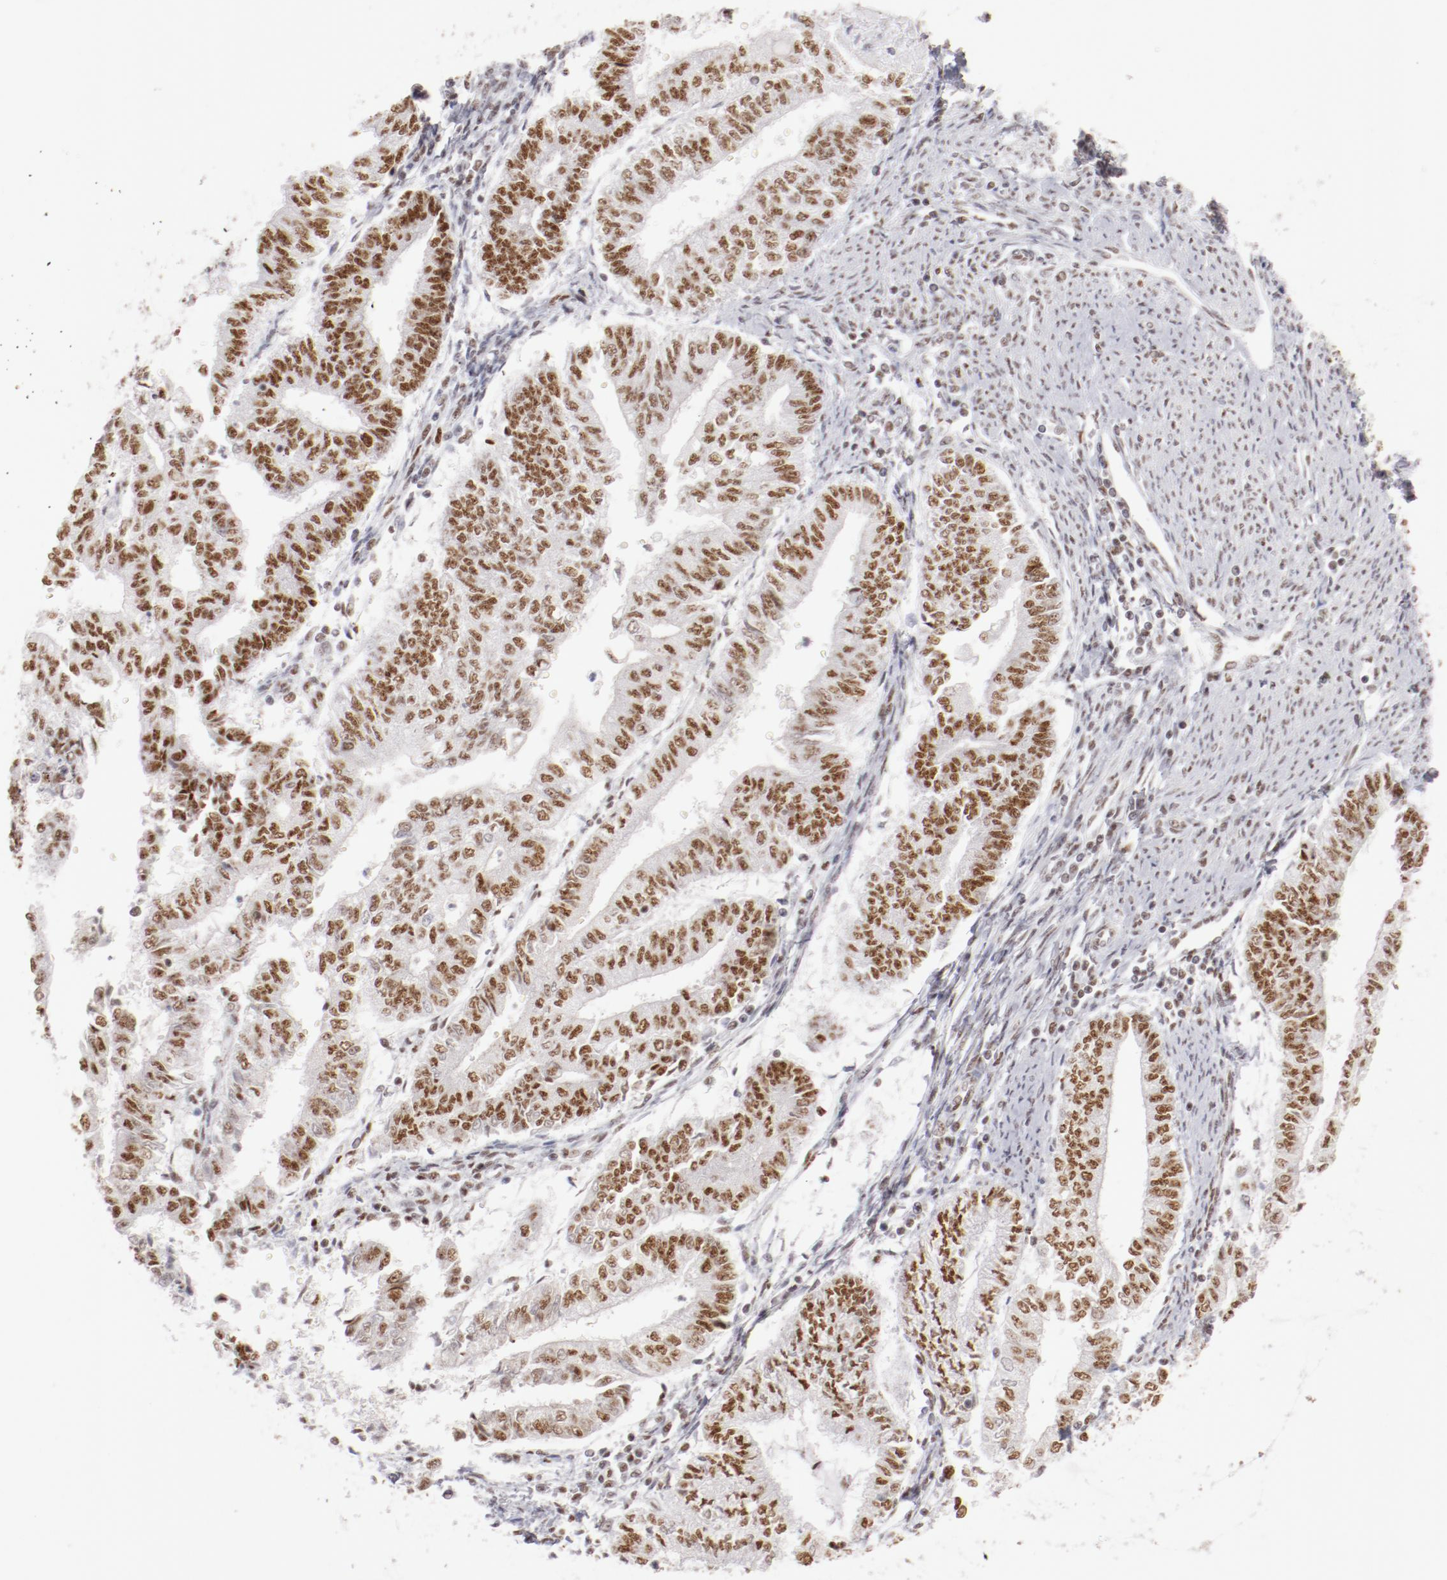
{"staining": {"intensity": "moderate", "quantity": ">75%", "location": "nuclear"}, "tissue": "endometrial cancer", "cell_type": "Tumor cells", "image_type": "cancer", "snomed": [{"axis": "morphology", "description": "Adenocarcinoma, NOS"}, {"axis": "topography", "description": "Endometrium"}], "caption": "Immunohistochemistry (IHC) image of human adenocarcinoma (endometrial) stained for a protein (brown), which demonstrates medium levels of moderate nuclear positivity in approximately >75% of tumor cells.", "gene": "TFAP4", "patient": {"sex": "female", "age": 66}}